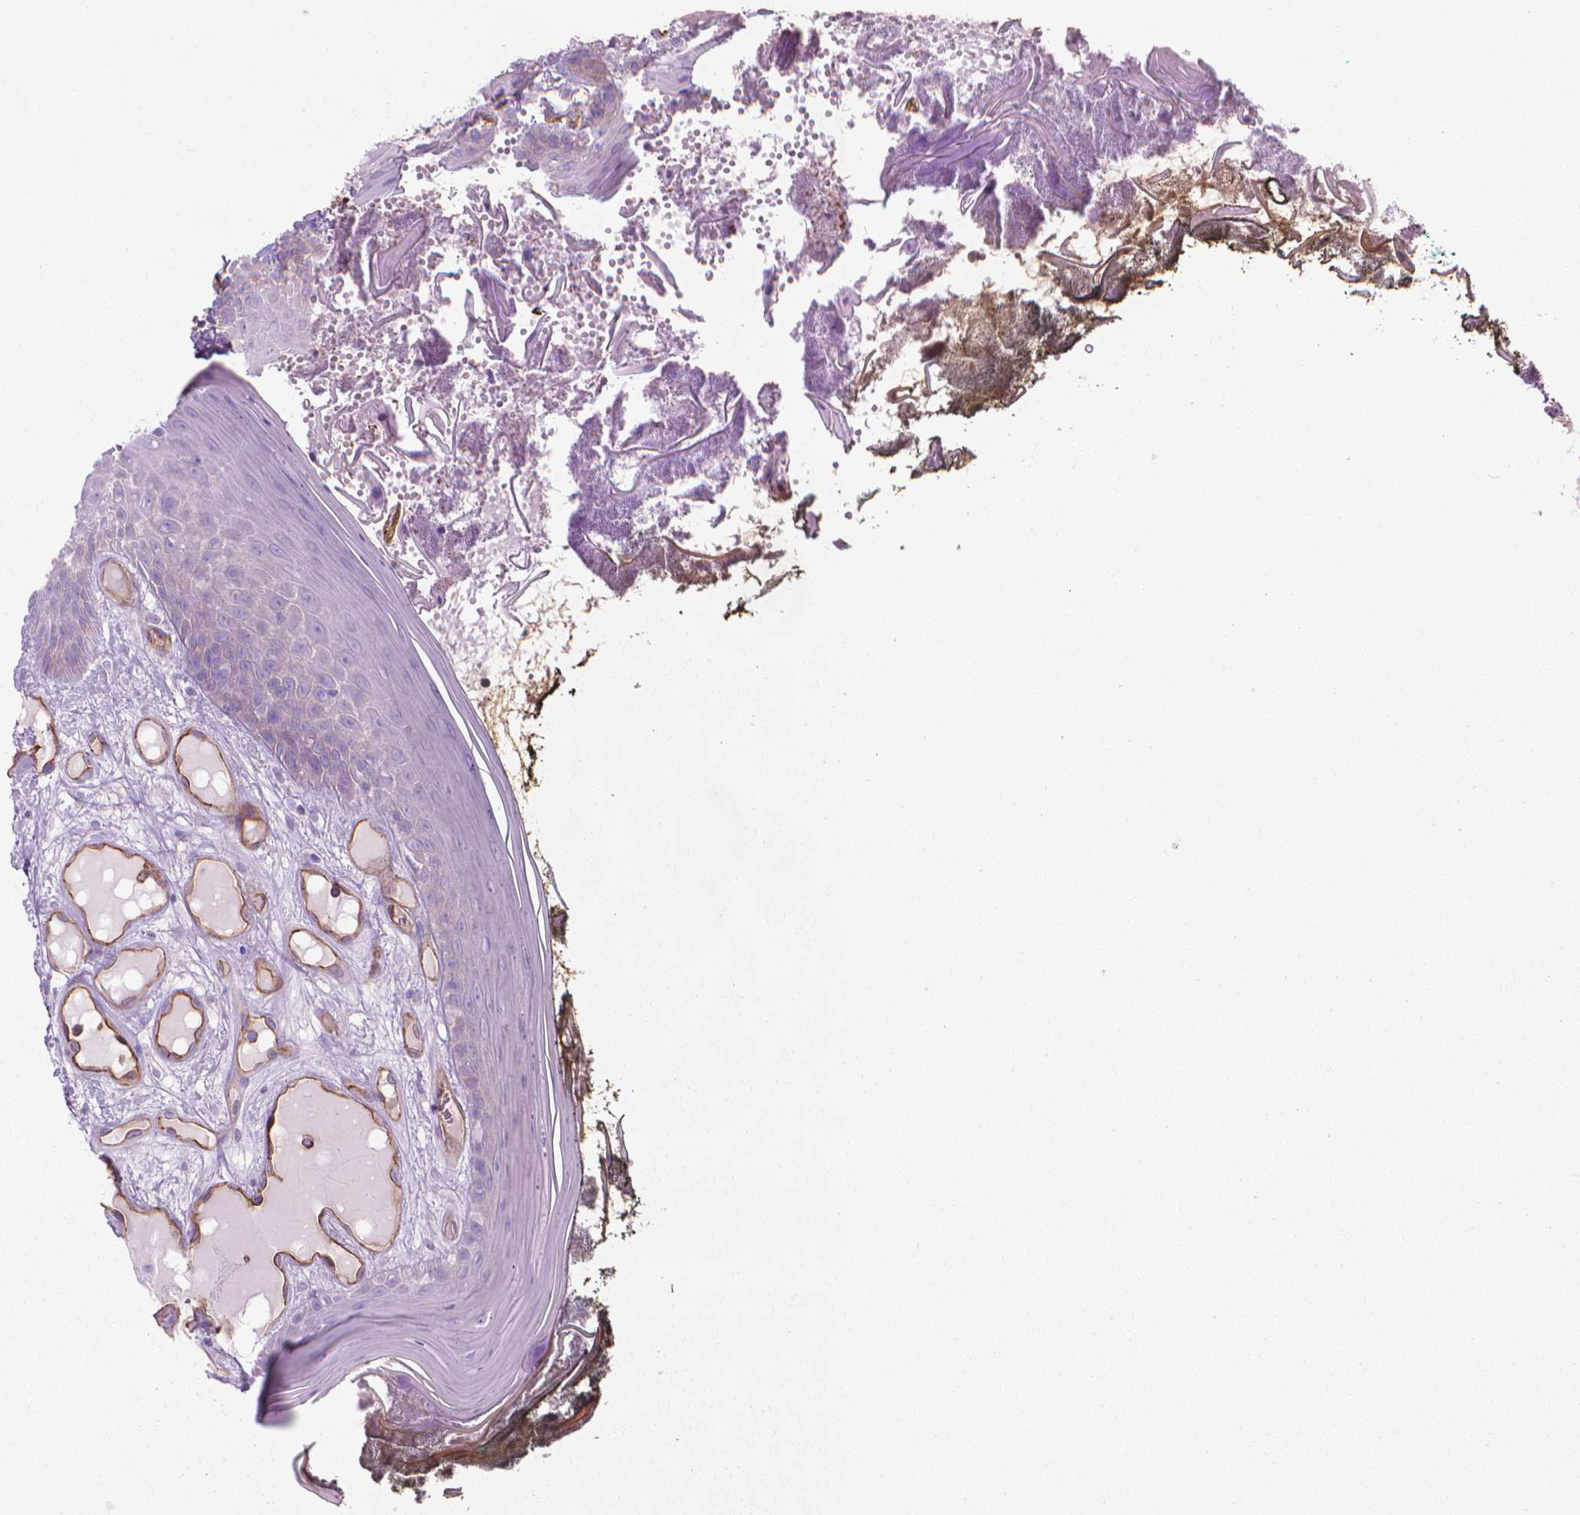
{"staining": {"intensity": "negative", "quantity": "none", "location": "none"}, "tissue": "oral mucosa", "cell_type": "Squamous epithelial cells", "image_type": "normal", "snomed": [{"axis": "morphology", "description": "Normal tissue, NOS"}, {"axis": "topography", "description": "Oral tissue"}], "caption": "DAB immunohistochemical staining of normal oral mucosa demonstrates no significant staining in squamous epithelial cells. (Stains: DAB IHC with hematoxylin counter stain, Microscopy: brightfield microscopy at high magnification).", "gene": "TENT5A", "patient": {"sex": "male", "age": 9}}